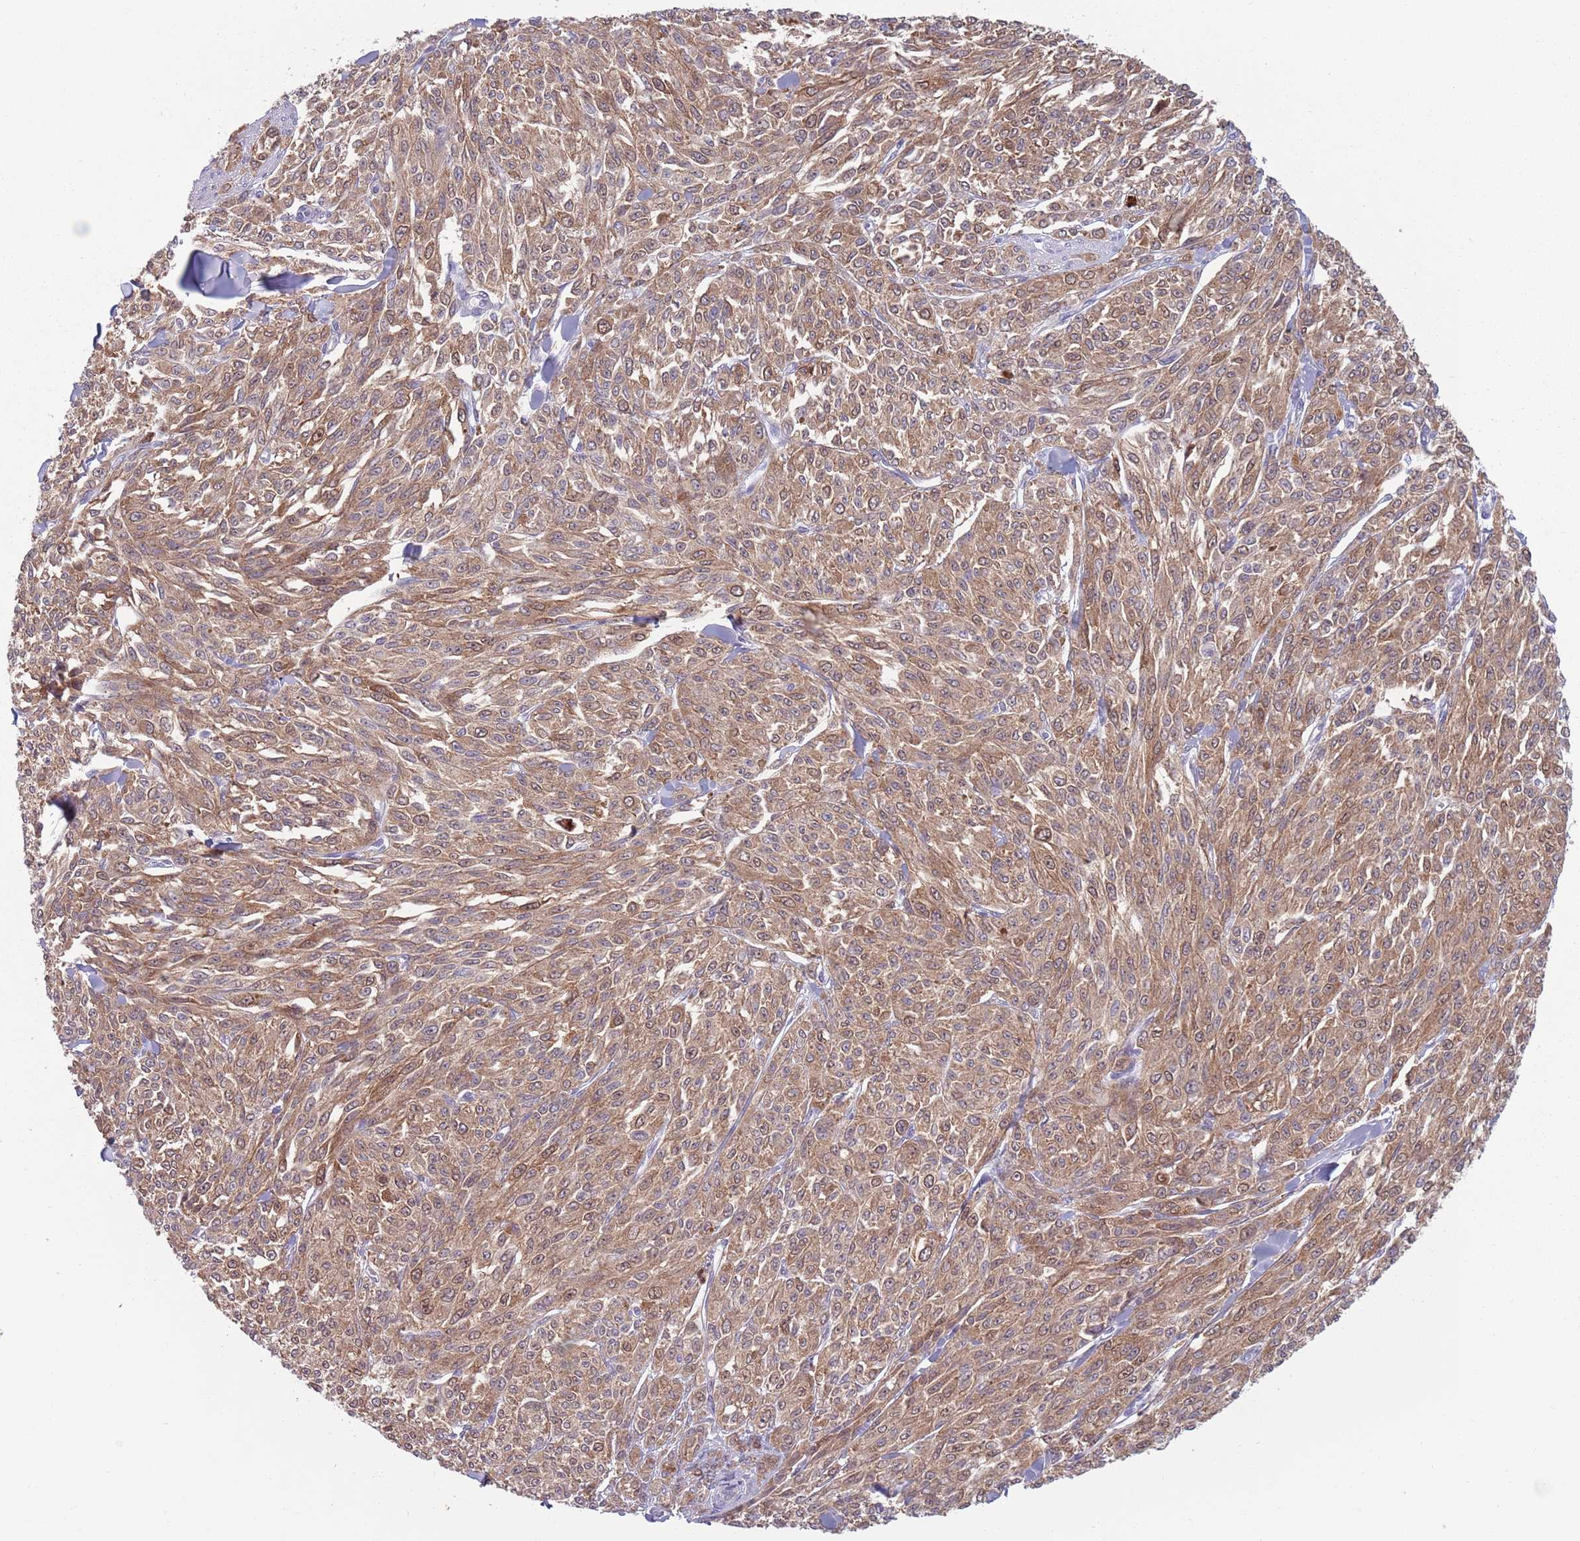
{"staining": {"intensity": "moderate", "quantity": ">75%", "location": "cytoplasmic/membranous,nuclear"}, "tissue": "melanoma", "cell_type": "Tumor cells", "image_type": "cancer", "snomed": [{"axis": "morphology", "description": "Malignant melanoma, NOS"}, {"axis": "topography", "description": "Skin"}], "caption": "A brown stain highlights moderate cytoplasmic/membranous and nuclear expression of a protein in human malignant melanoma tumor cells. The staining was performed using DAB to visualize the protein expression in brown, while the nuclei were stained in blue with hematoxylin (Magnification: 20x).", "gene": "CLNS1A", "patient": {"sex": "female", "age": 52}}